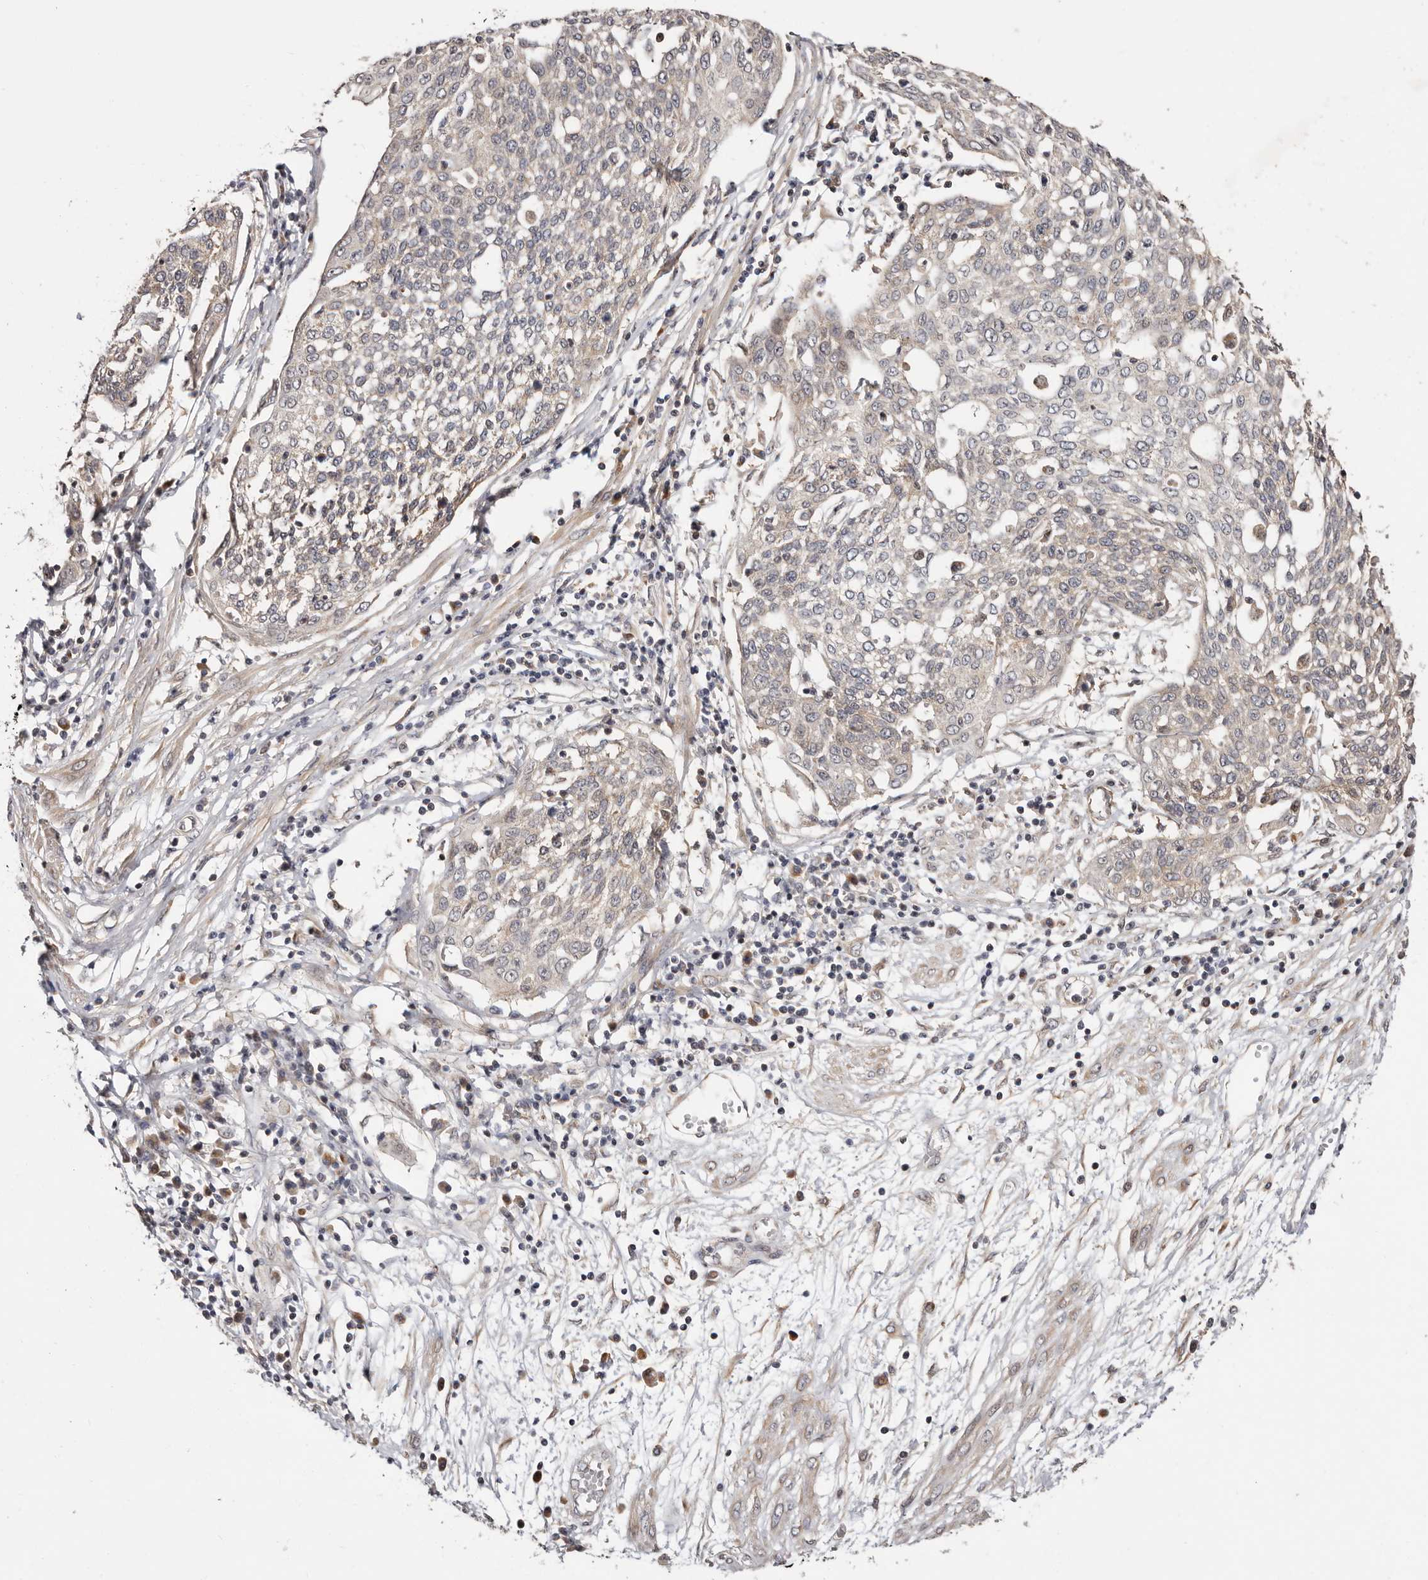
{"staining": {"intensity": "negative", "quantity": "none", "location": "none"}, "tissue": "cervical cancer", "cell_type": "Tumor cells", "image_type": "cancer", "snomed": [{"axis": "morphology", "description": "Squamous cell carcinoma, NOS"}, {"axis": "topography", "description": "Cervix"}], "caption": "This is an immunohistochemistry (IHC) photomicrograph of human squamous cell carcinoma (cervical). There is no positivity in tumor cells.", "gene": "USP33", "patient": {"sex": "female", "age": 34}}